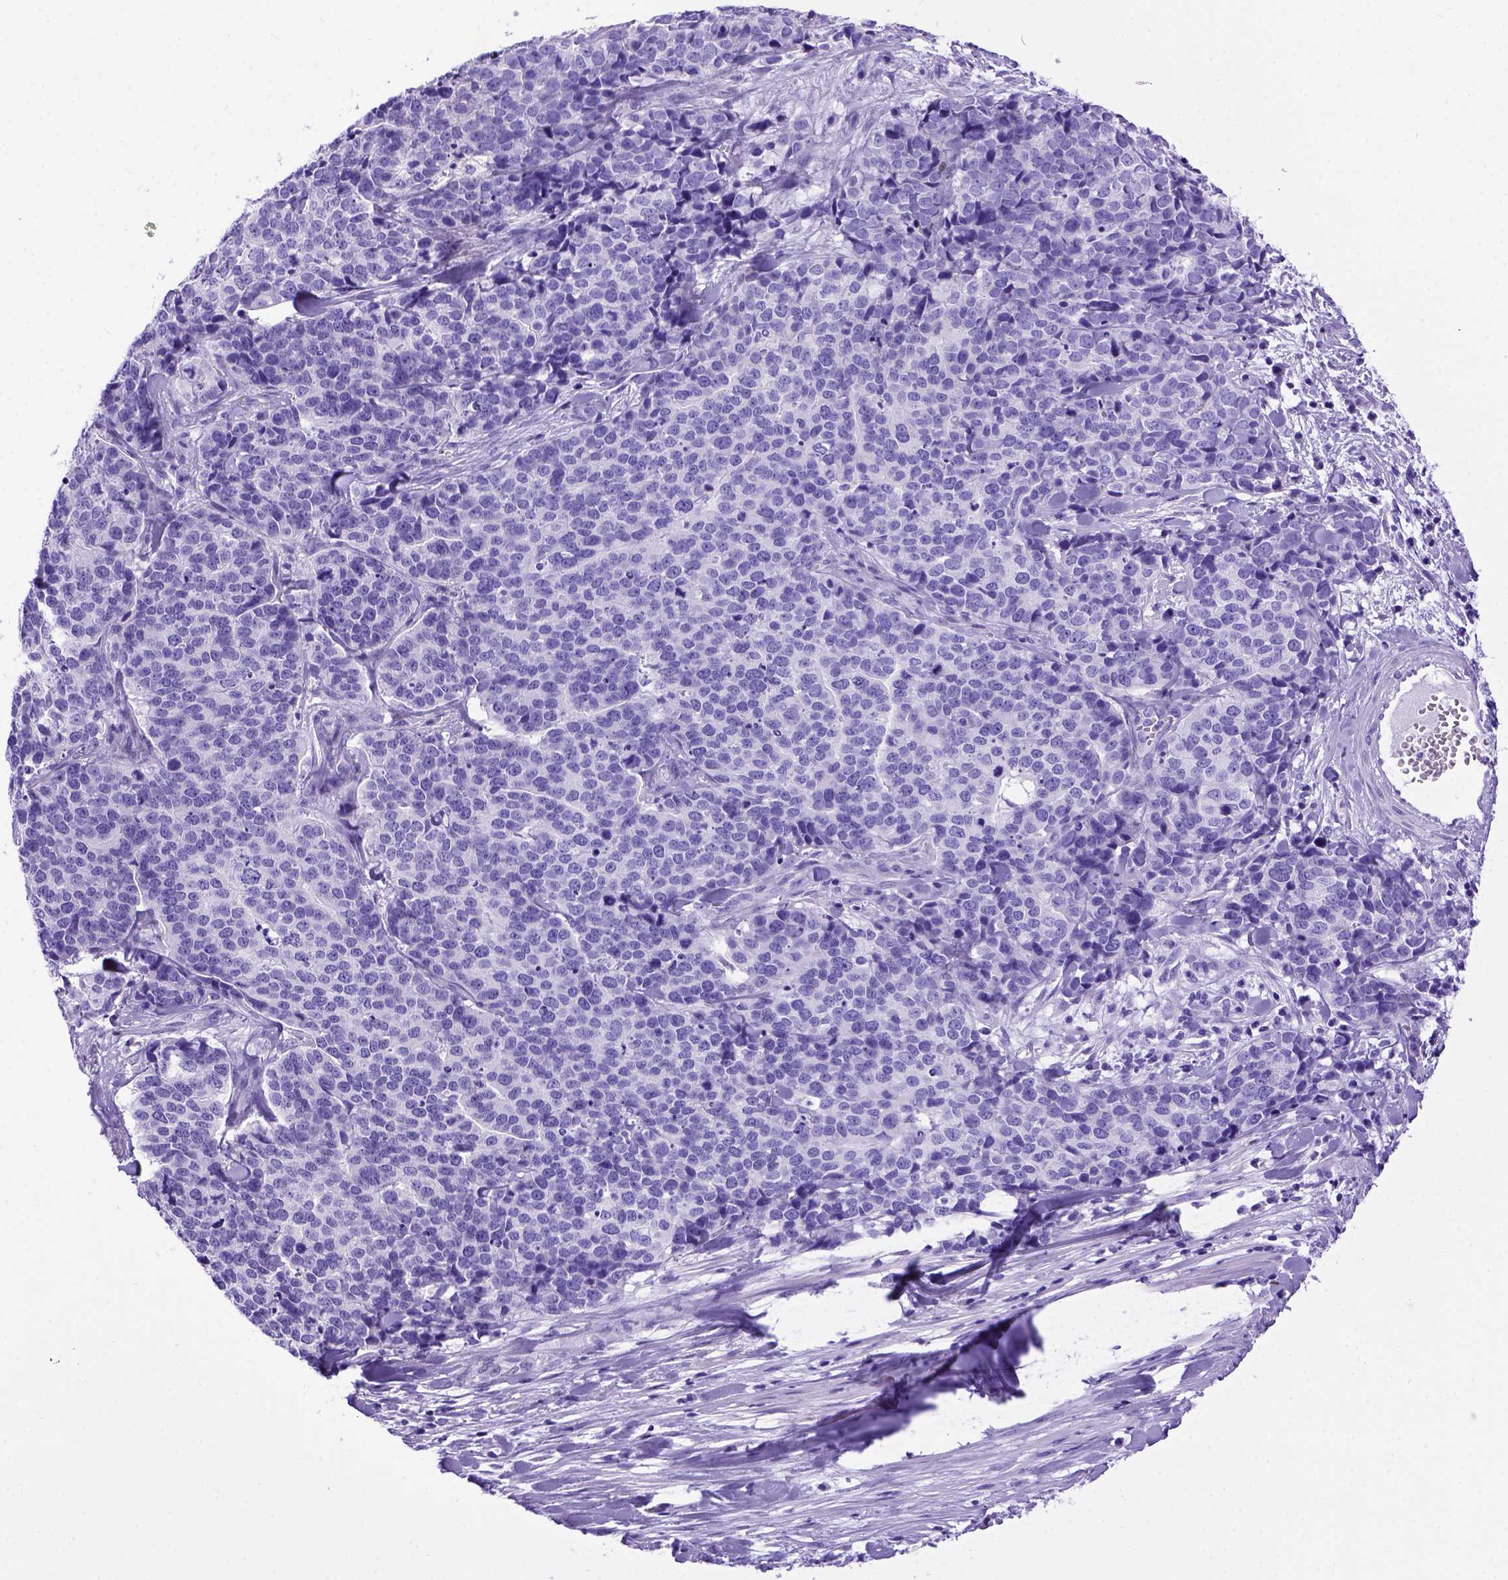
{"staining": {"intensity": "negative", "quantity": "none", "location": "none"}, "tissue": "ovarian cancer", "cell_type": "Tumor cells", "image_type": "cancer", "snomed": [{"axis": "morphology", "description": "Carcinoma, endometroid"}, {"axis": "topography", "description": "Ovary"}], "caption": "DAB immunohistochemical staining of ovarian cancer (endometroid carcinoma) reveals no significant expression in tumor cells.", "gene": "MEOX2", "patient": {"sex": "female", "age": 65}}